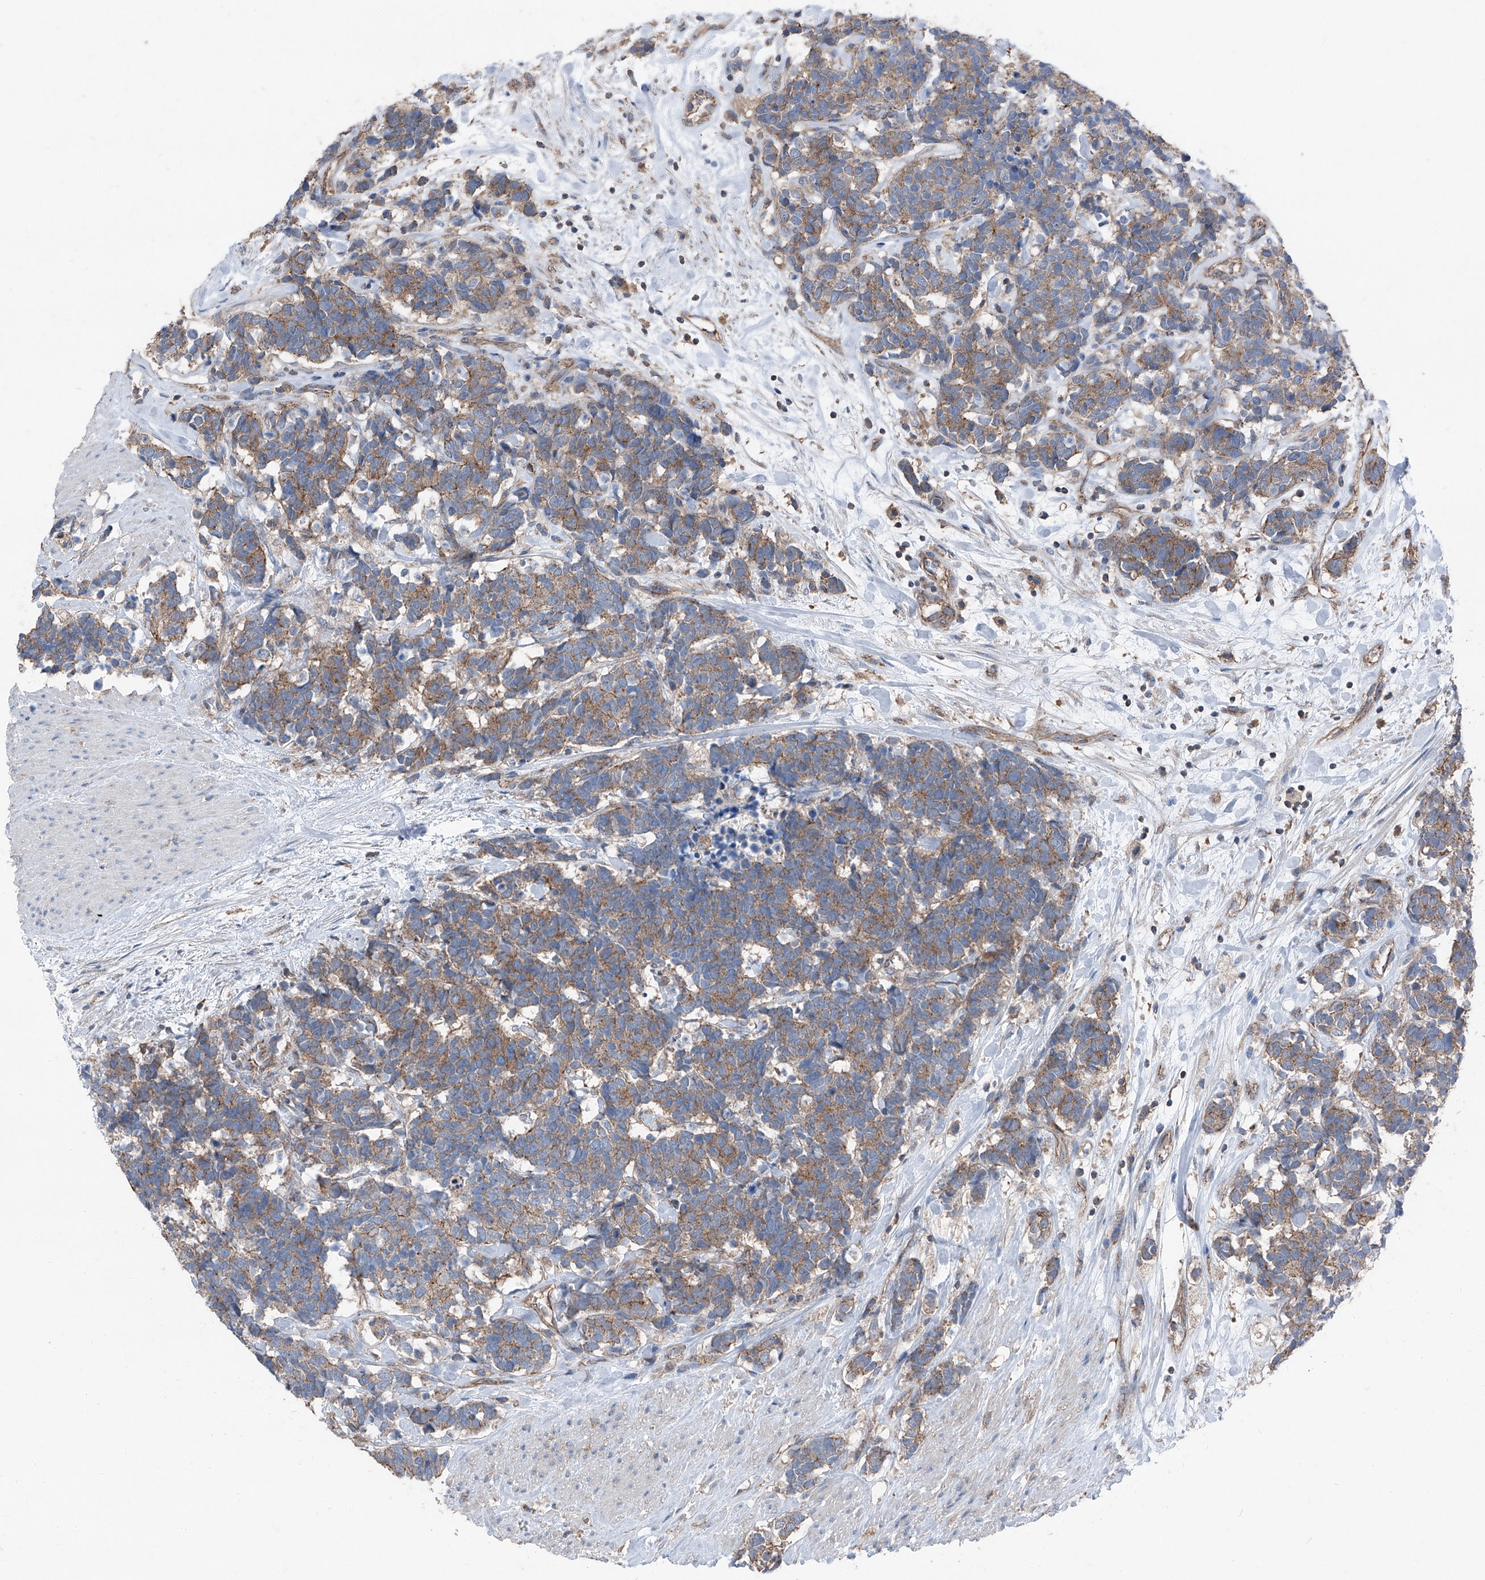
{"staining": {"intensity": "moderate", "quantity": ">75%", "location": "cytoplasmic/membranous"}, "tissue": "carcinoid", "cell_type": "Tumor cells", "image_type": "cancer", "snomed": [{"axis": "morphology", "description": "Carcinoma, NOS"}, {"axis": "morphology", "description": "Carcinoid, malignant, NOS"}, {"axis": "topography", "description": "Urinary bladder"}], "caption": "Immunohistochemical staining of carcinoid demonstrates medium levels of moderate cytoplasmic/membranous positivity in about >75% of tumor cells.", "gene": "GPR142", "patient": {"sex": "male", "age": 57}}